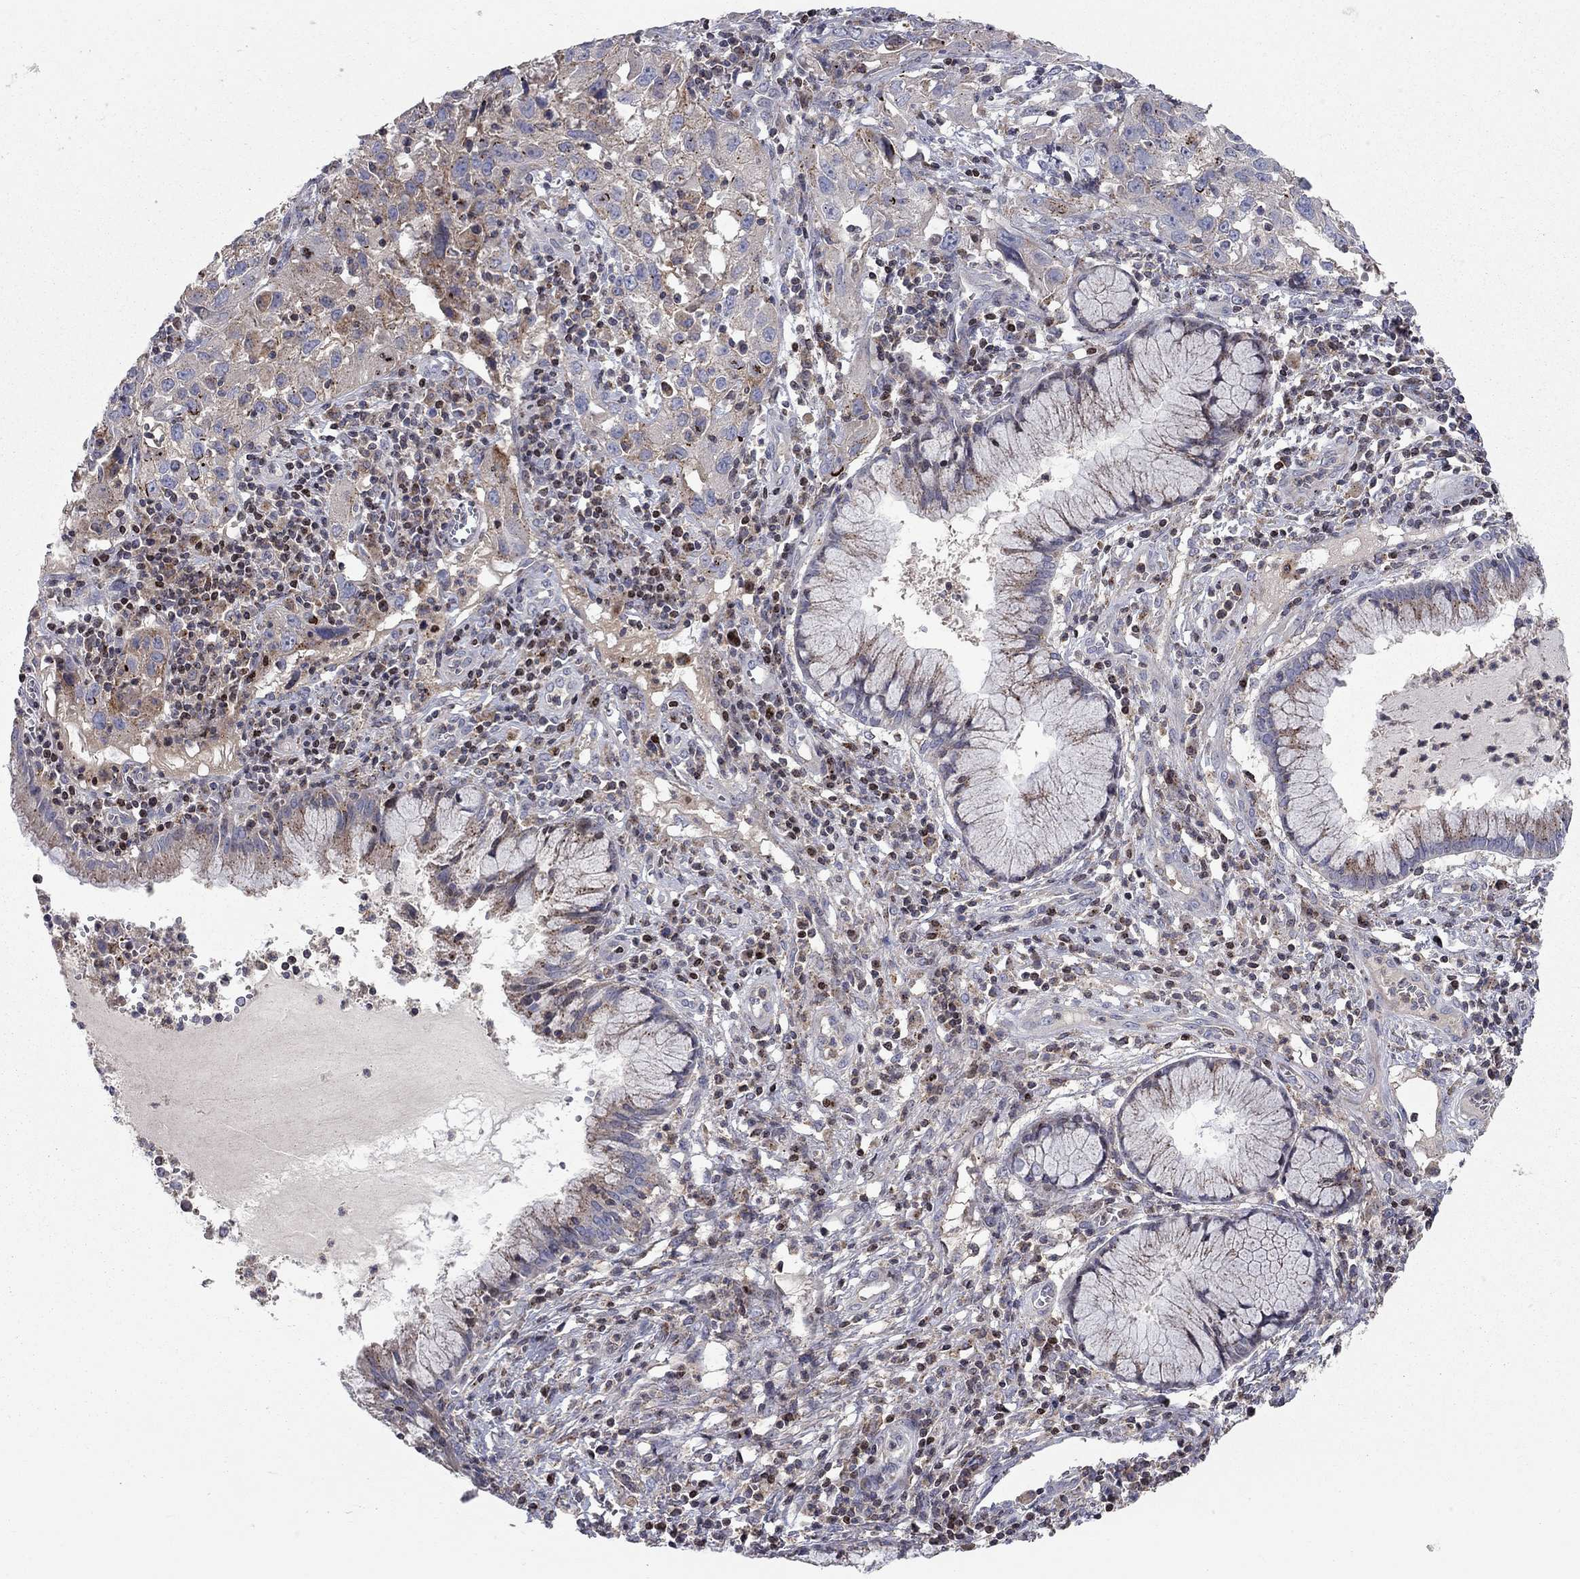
{"staining": {"intensity": "moderate", "quantity": "<25%", "location": "cytoplasmic/membranous"}, "tissue": "cervical cancer", "cell_type": "Tumor cells", "image_type": "cancer", "snomed": [{"axis": "morphology", "description": "Squamous cell carcinoma, NOS"}, {"axis": "topography", "description": "Cervix"}], "caption": "High-power microscopy captured an immunohistochemistry histopathology image of cervical cancer (squamous cell carcinoma), revealing moderate cytoplasmic/membranous staining in approximately <25% of tumor cells.", "gene": "ERN2", "patient": {"sex": "female", "age": 32}}